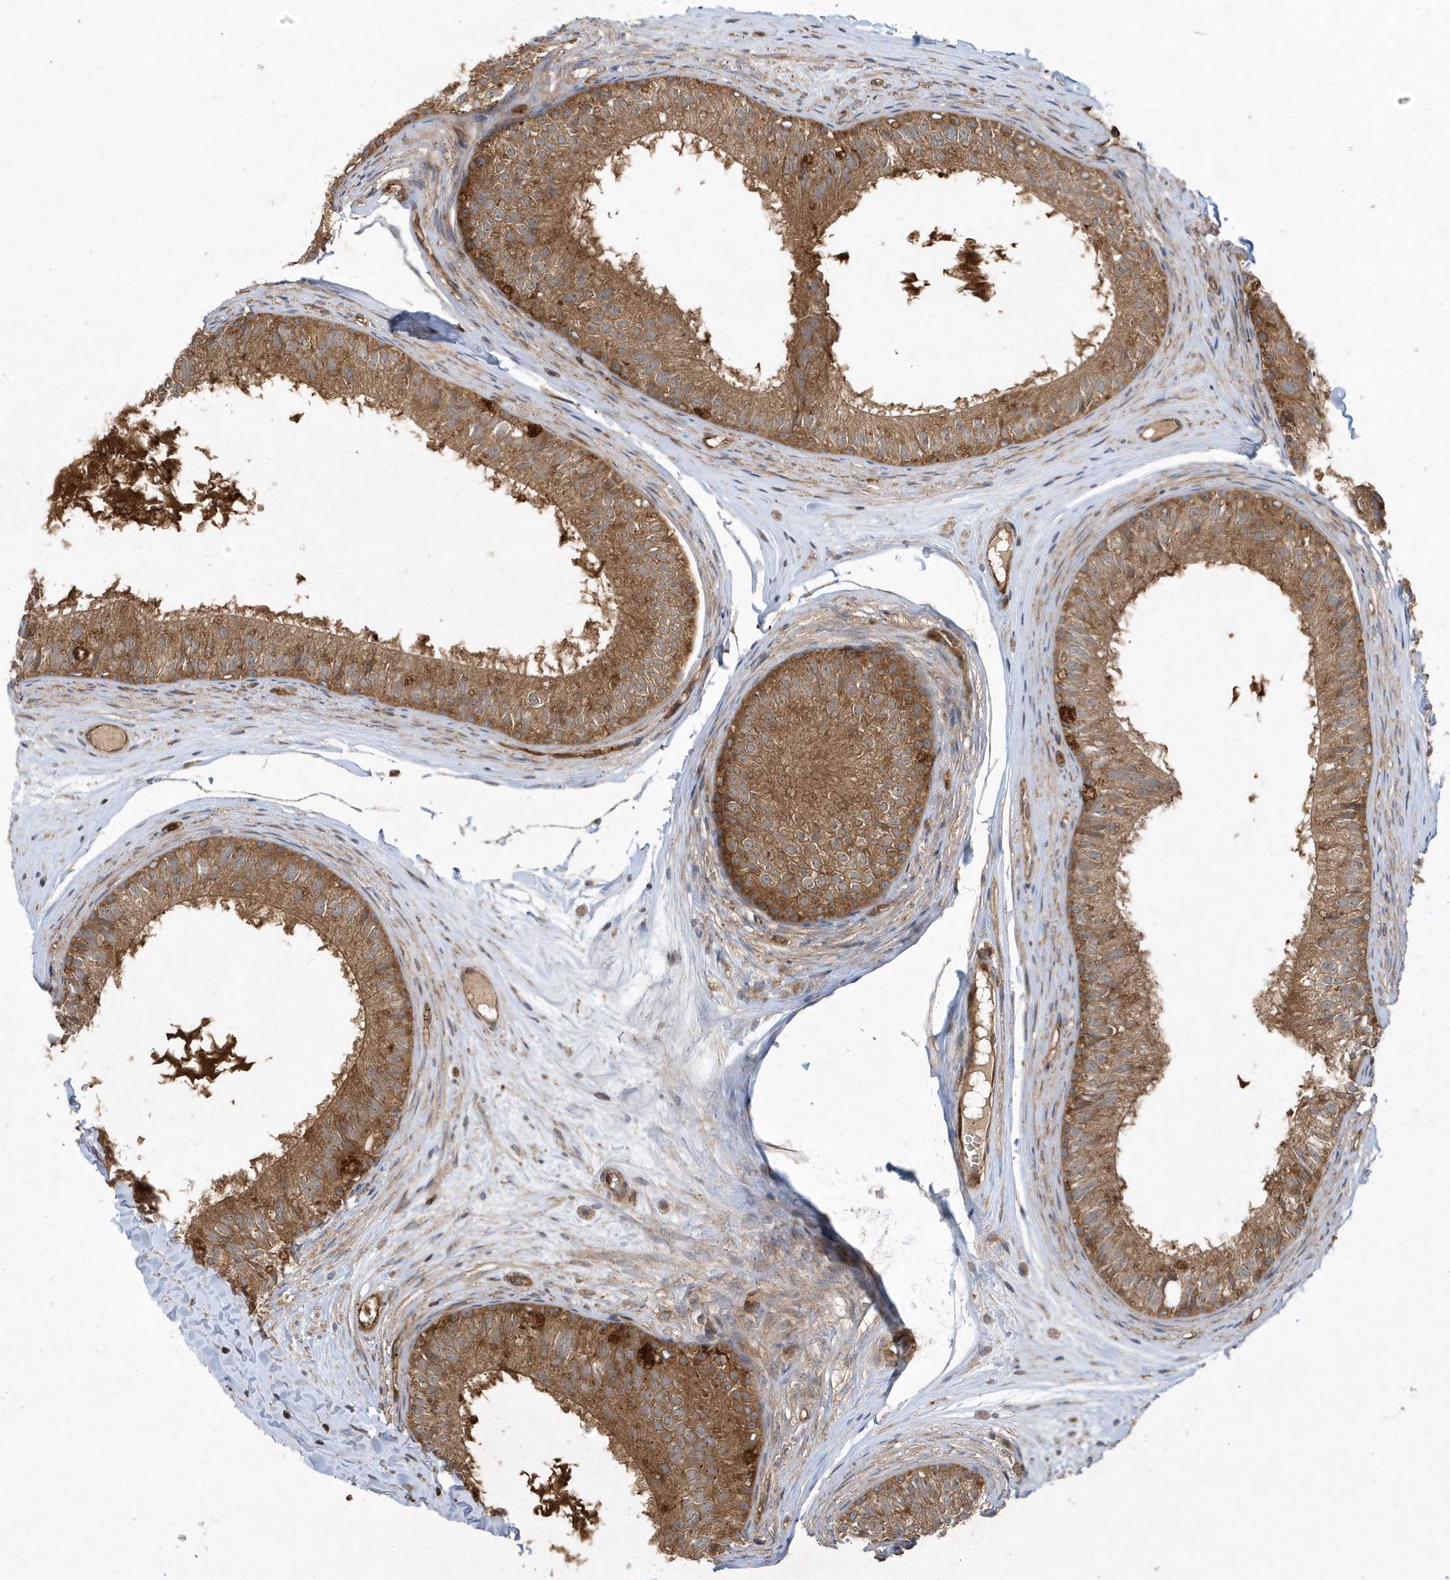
{"staining": {"intensity": "moderate", "quantity": ">75%", "location": "cytoplasmic/membranous"}, "tissue": "epididymis", "cell_type": "Glandular cells", "image_type": "normal", "snomed": [{"axis": "morphology", "description": "Normal tissue, NOS"}, {"axis": "morphology", "description": "Seminoma in situ"}, {"axis": "topography", "description": "Testis"}, {"axis": "topography", "description": "Epididymis"}], "caption": "DAB (3,3'-diaminobenzidine) immunohistochemical staining of unremarkable epididymis demonstrates moderate cytoplasmic/membranous protein positivity in approximately >75% of glandular cells.", "gene": "LAPTM4A", "patient": {"sex": "male", "age": 28}}